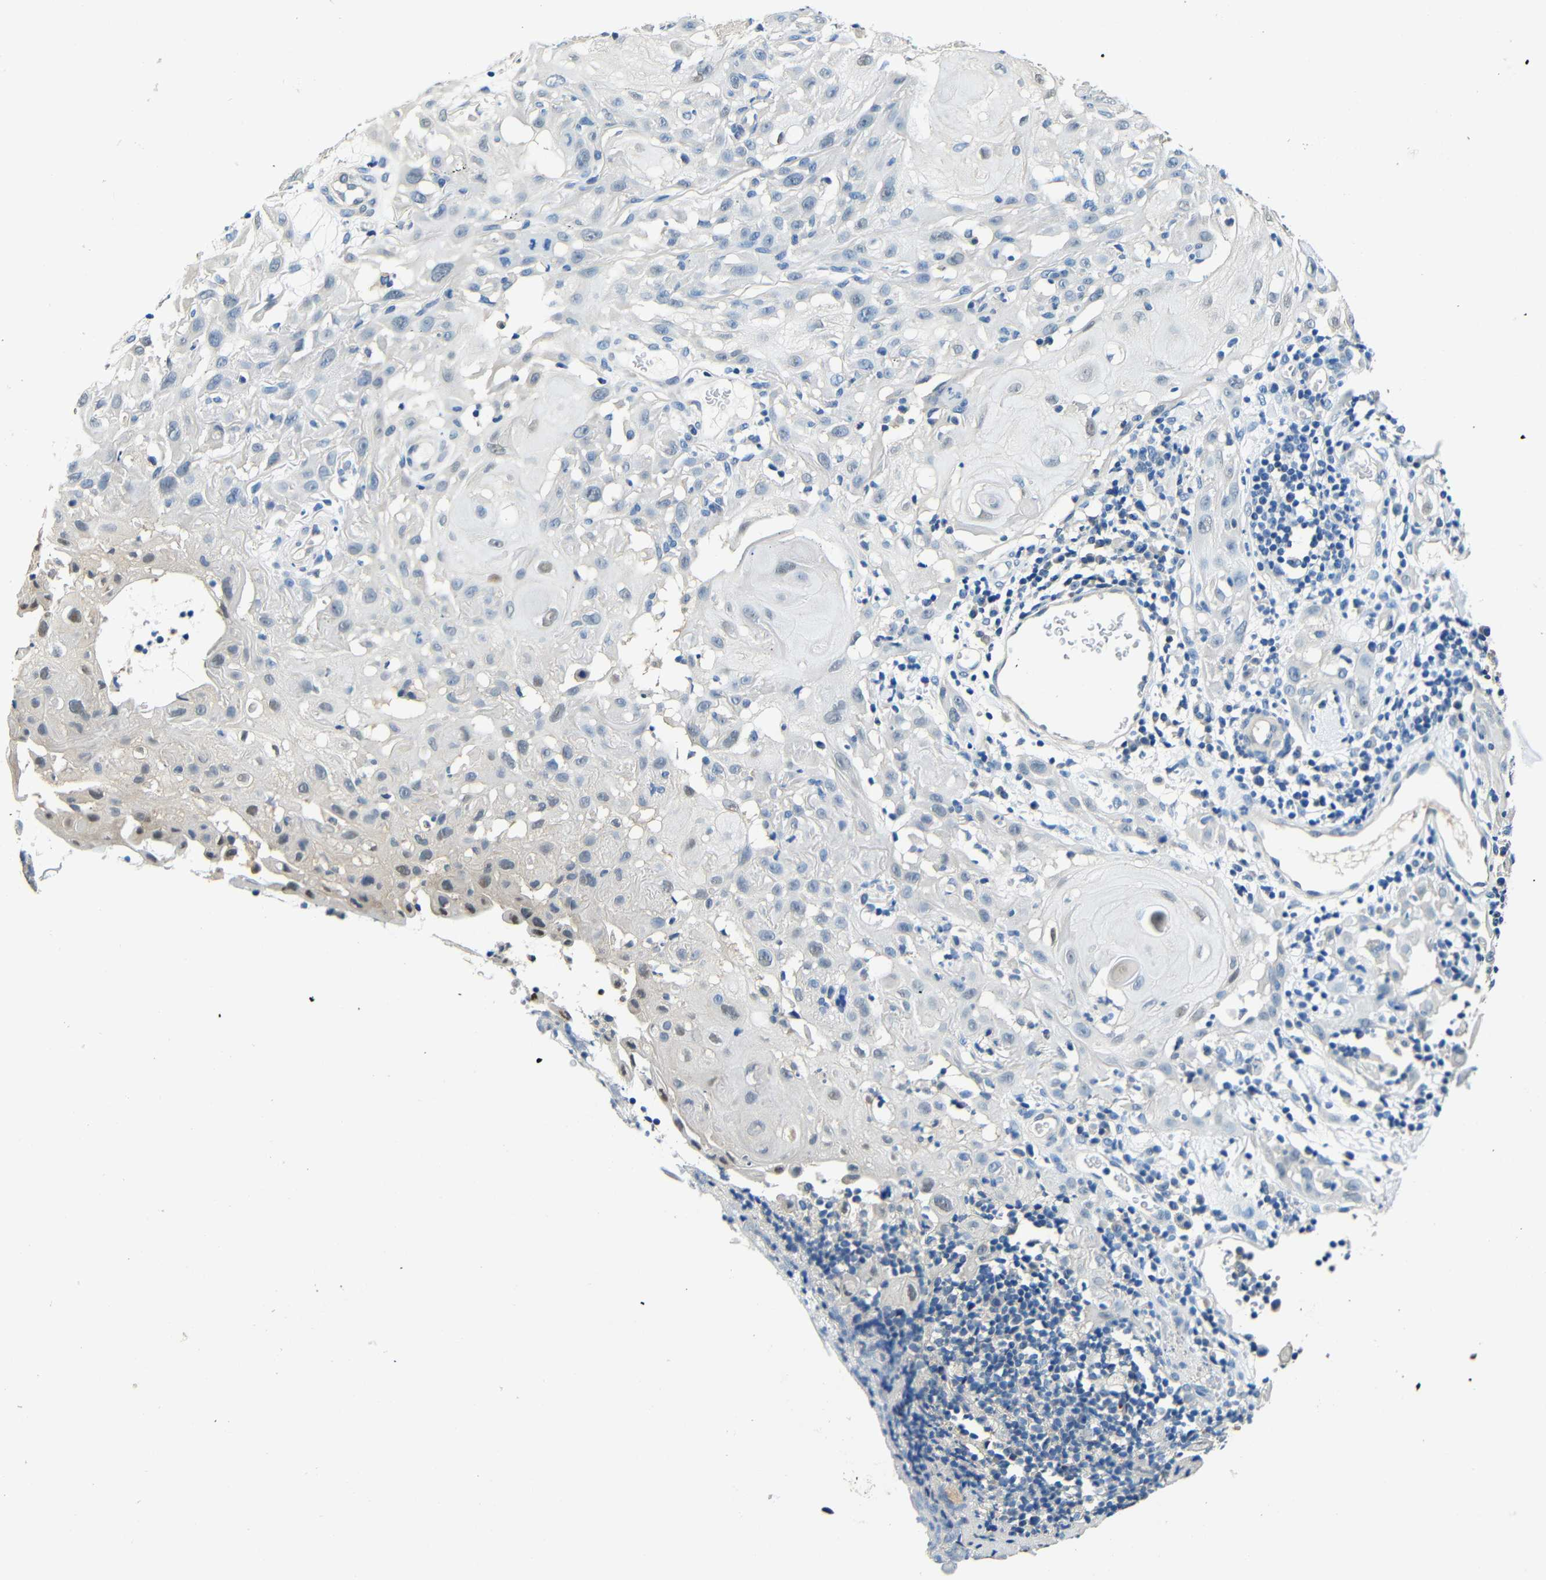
{"staining": {"intensity": "negative", "quantity": "none", "location": "none"}, "tissue": "skin cancer", "cell_type": "Tumor cells", "image_type": "cancer", "snomed": [{"axis": "morphology", "description": "Squamous cell carcinoma, NOS"}, {"axis": "topography", "description": "Skin"}], "caption": "Protein analysis of squamous cell carcinoma (skin) demonstrates no significant staining in tumor cells. (Brightfield microscopy of DAB IHC at high magnification).", "gene": "ADAP1", "patient": {"sex": "male", "age": 24}}